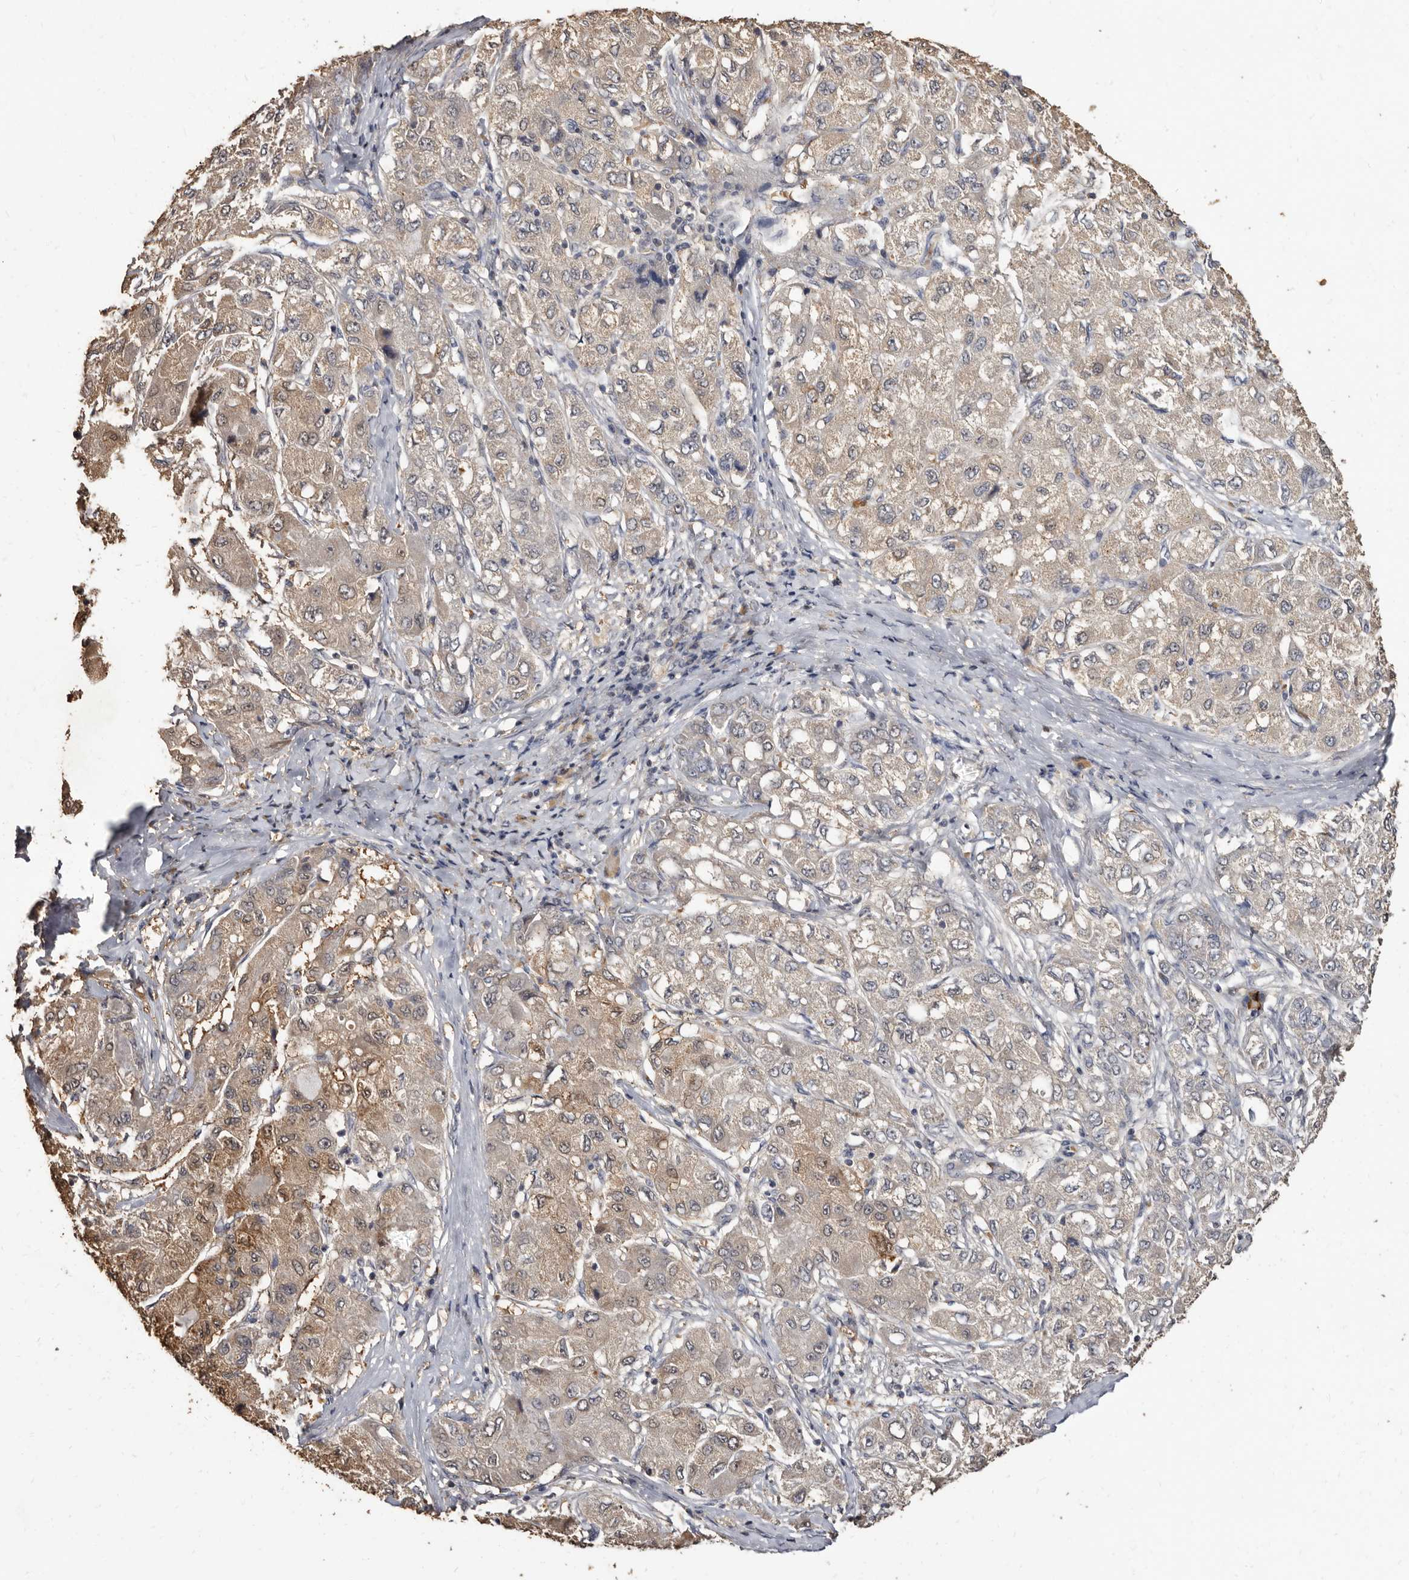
{"staining": {"intensity": "moderate", "quantity": "<25%", "location": "cytoplasmic/membranous"}, "tissue": "liver cancer", "cell_type": "Tumor cells", "image_type": "cancer", "snomed": [{"axis": "morphology", "description": "Carcinoma, Hepatocellular, NOS"}, {"axis": "topography", "description": "Liver"}], "caption": "This micrograph reveals immunohistochemistry (IHC) staining of human hepatocellular carcinoma (liver), with low moderate cytoplasmic/membranous staining in about <25% of tumor cells.", "gene": "INAVA", "patient": {"sex": "male", "age": 80}}